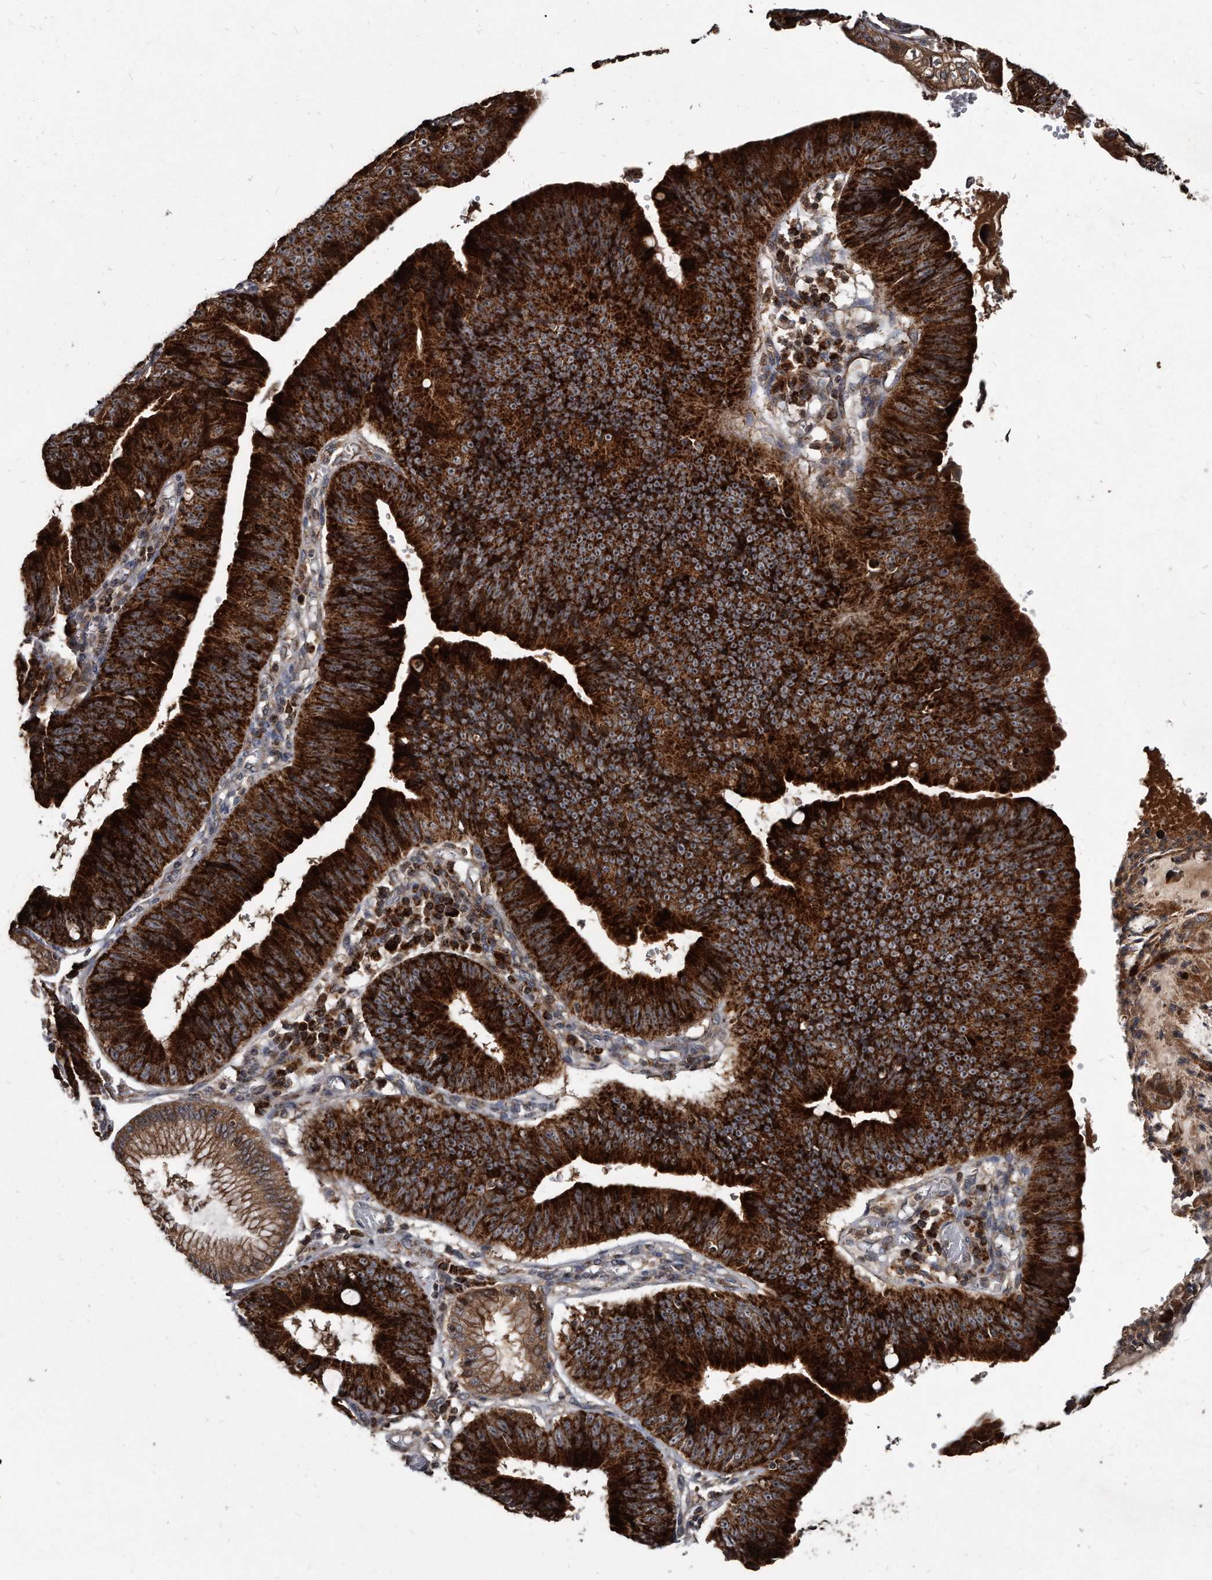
{"staining": {"intensity": "strong", "quantity": ">75%", "location": "cytoplasmic/membranous"}, "tissue": "stomach cancer", "cell_type": "Tumor cells", "image_type": "cancer", "snomed": [{"axis": "morphology", "description": "Adenocarcinoma, NOS"}, {"axis": "topography", "description": "Stomach"}], "caption": "Immunohistochemistry (IHC) histopathology image of neoplastic tissue: adenocarcinoma (stomach) stained using immunohistochemistry reveals high levels of strong protein expression localized specifically in the cytoplasmic/membranous of tumor cells, appearing as a cytoplasmic/membranous brown color.", "gene": "FAM136A", "patient": {"sex": "male", "age": 59}}